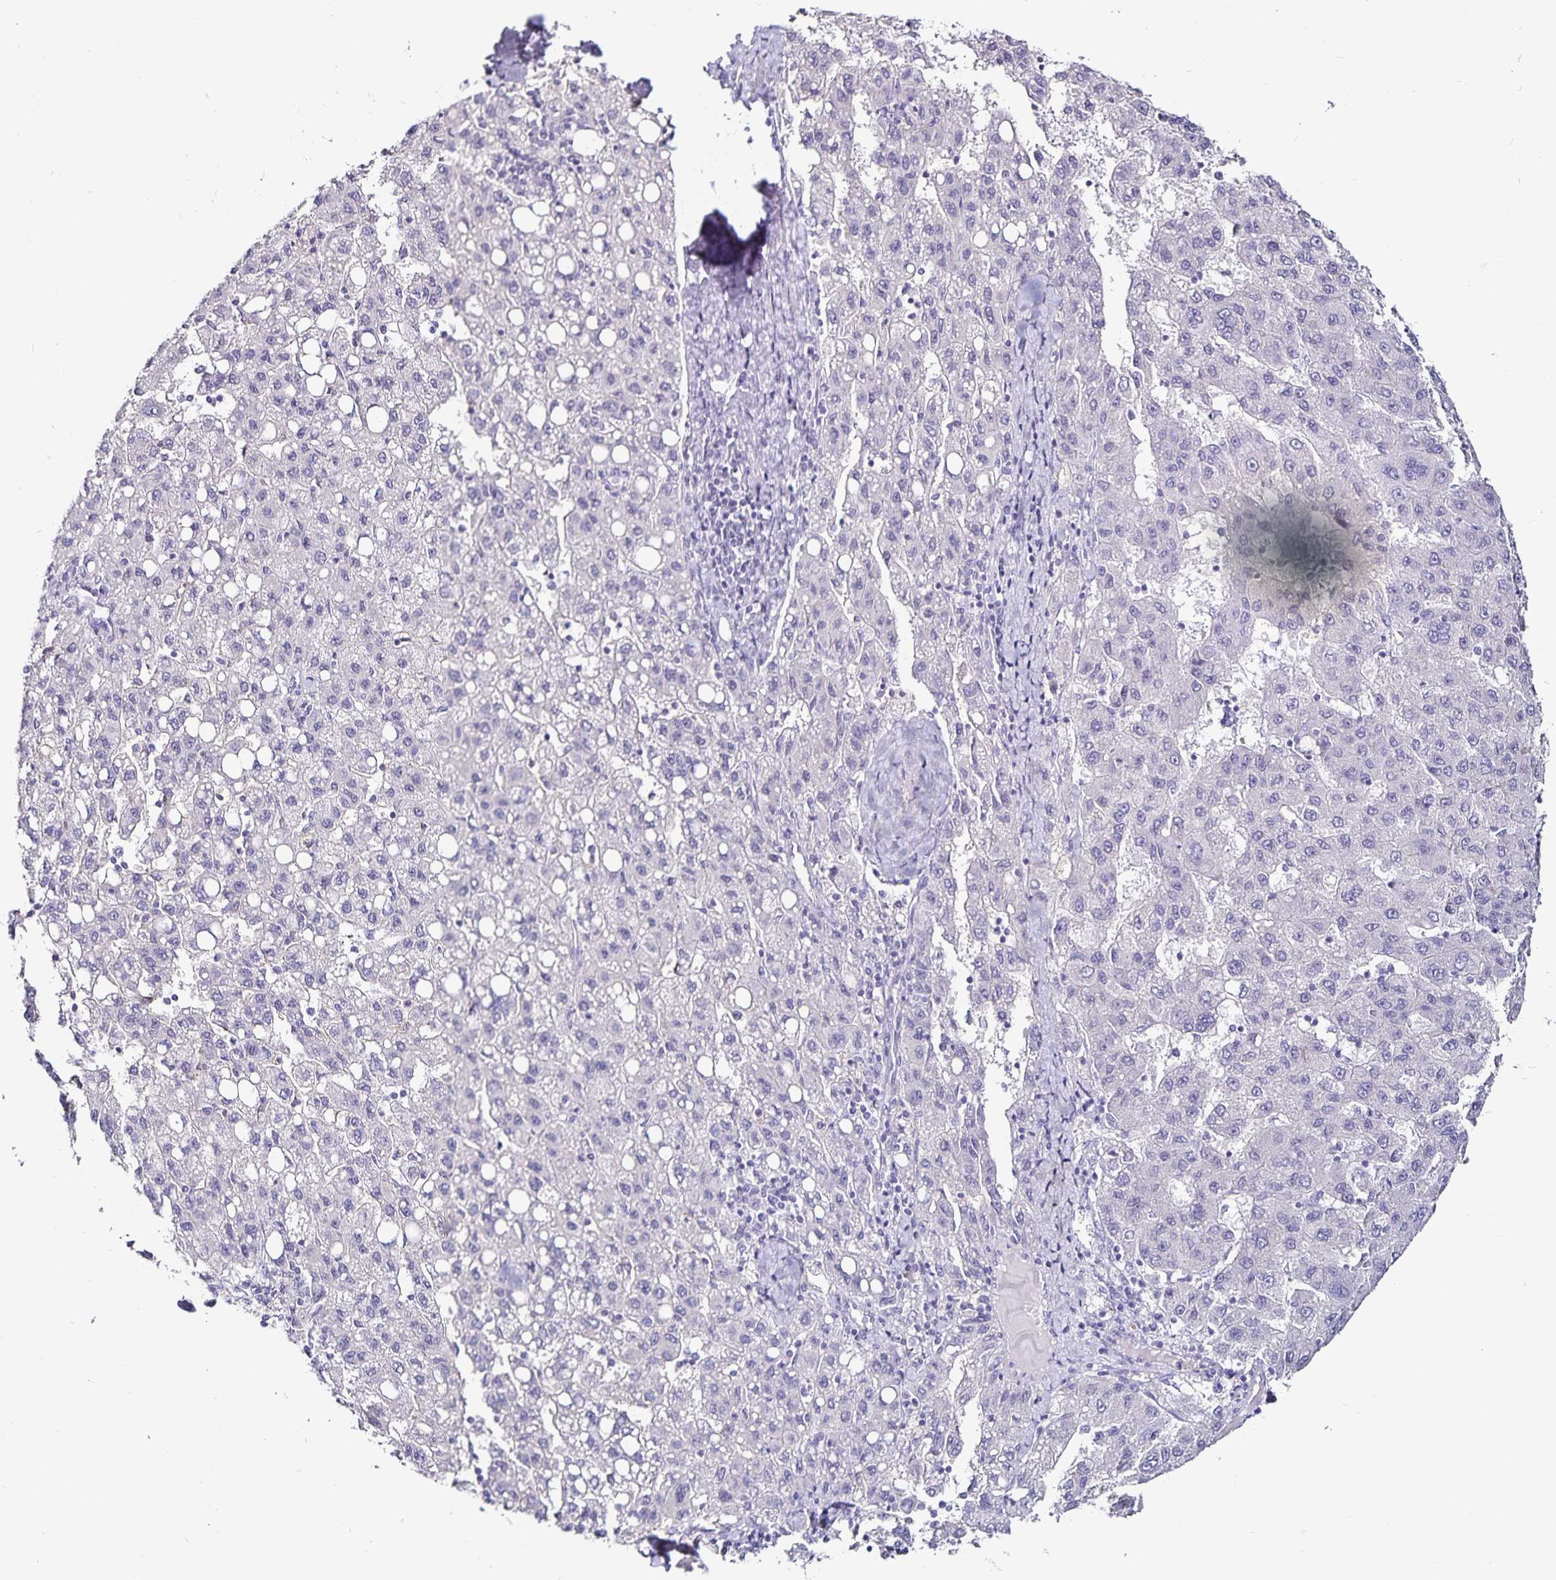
{"staining": {"intensity": "negative", "quantity": "none", "location": "none"}, "tissue": "liver cancer", "cell_type": "Tumor cells", "image_type": "cancer", "snomed": [{"axis": "morphology", "description": "Carcinoma, Hepatocellular, NOS"}, {"axis": "topography", "description": "Liver"}], "caption": "Immunohistochemical staining of liver cancer reveals no significant expression in tumor cells. Brightfield microscopy of immunohistochemistry stained with DAB (3,3'-diaminobenzidine) (brown) and hematoxylin (blue), captured at high magnification.", "gene": "TSPAN7", "patient": {"sex": "female", "age": 82}}